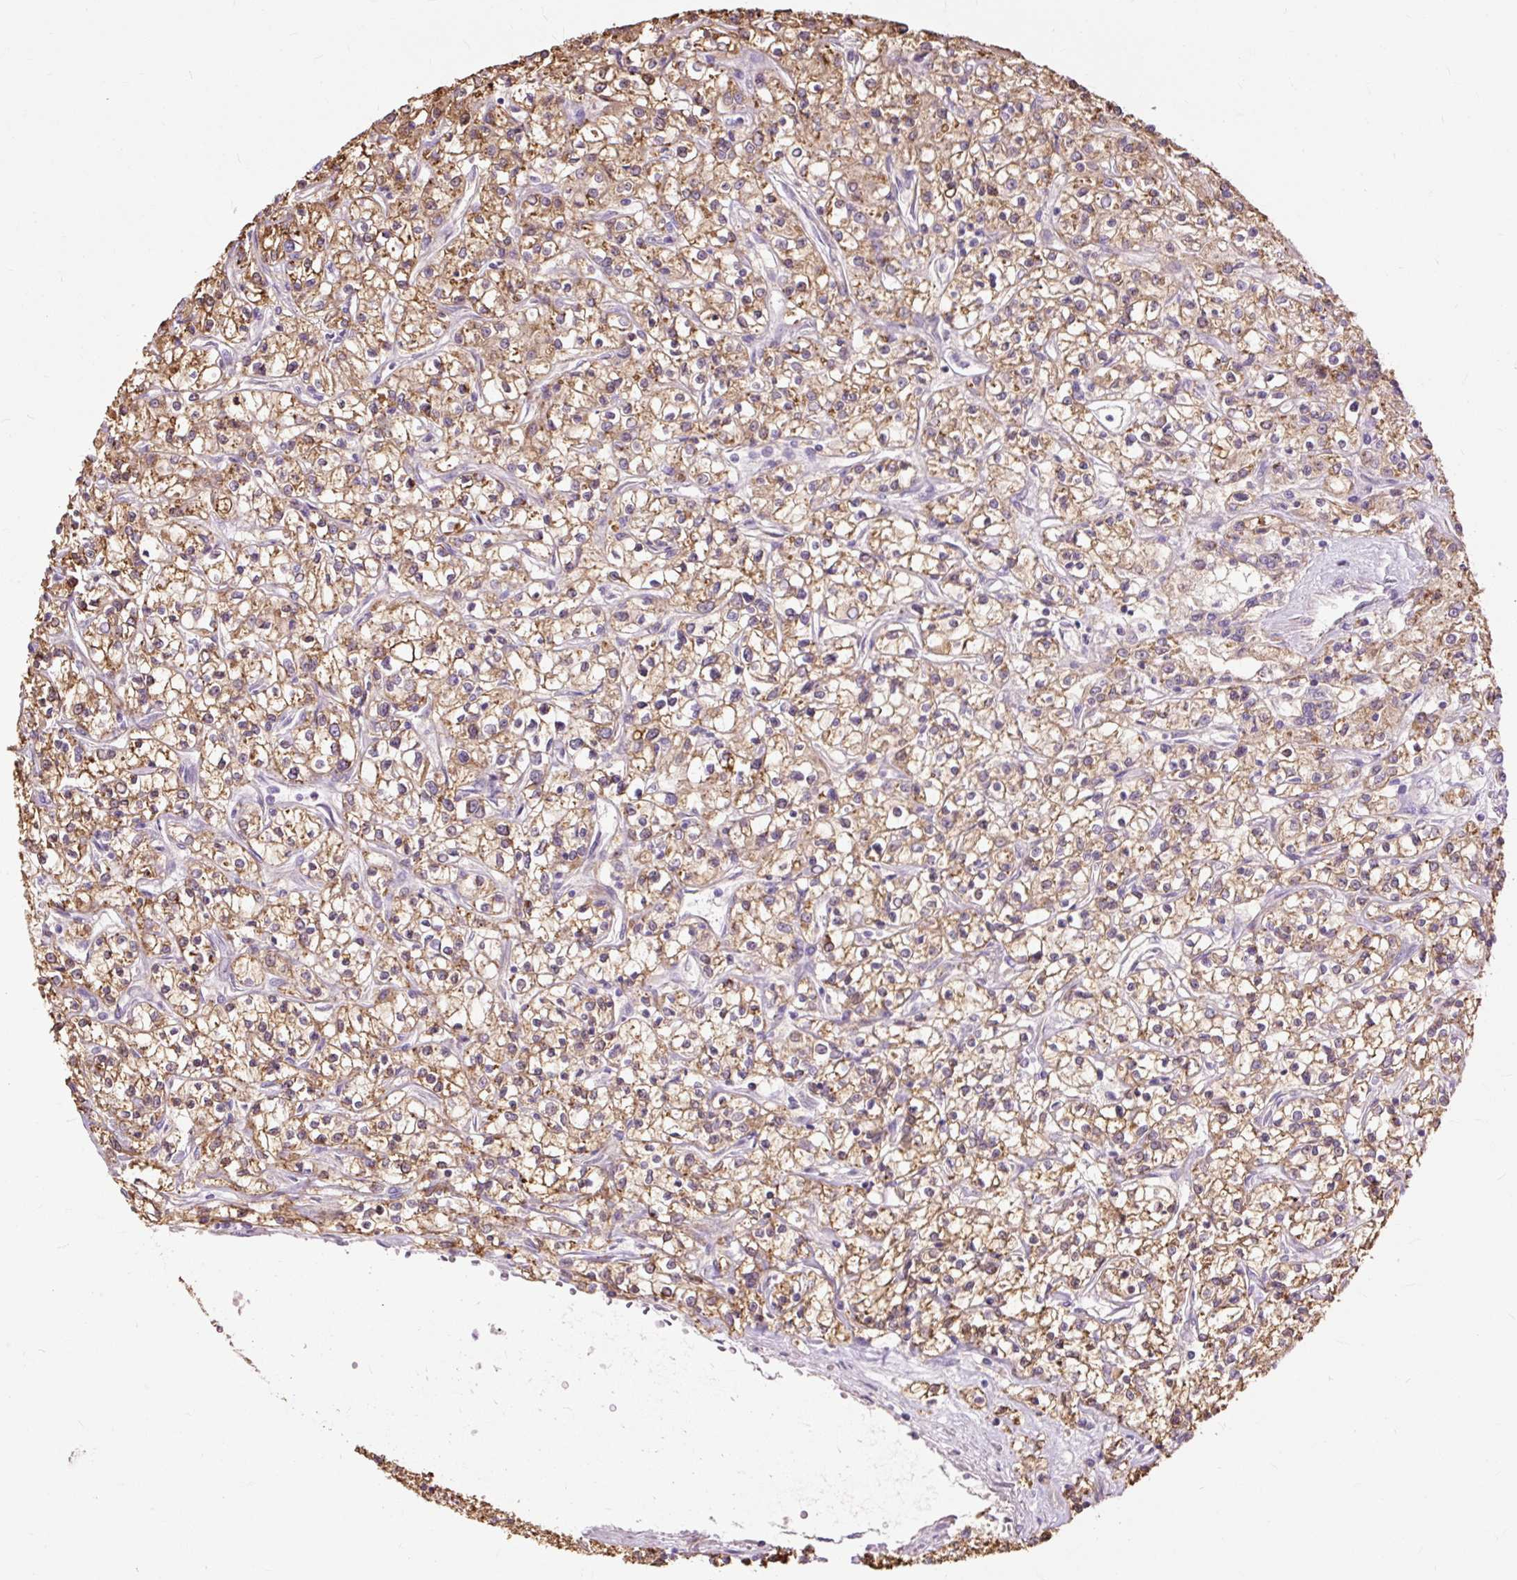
{"staining": {"intensity": "moderate", "quantity": ">75%", "location": "cytoplasmic/membranous"}, "tissue": "renal cancer", "cell_type": "Tumor cells", "image_type": "cancer", "snomed": [{"axis": "morphology", "description": "Adenocarcinoma, NOS"}, {"axis": "topography", "description": "Kidney"}], "caption": "Renal cancer (adenocarcinoma) stained for a protein (brown) reveals moderate cytoplasmic/membranous positive expression in approximately >75% of tumor cells.", "gene": "PDZD2", "patient": {"sex": "female", "age": 59}}